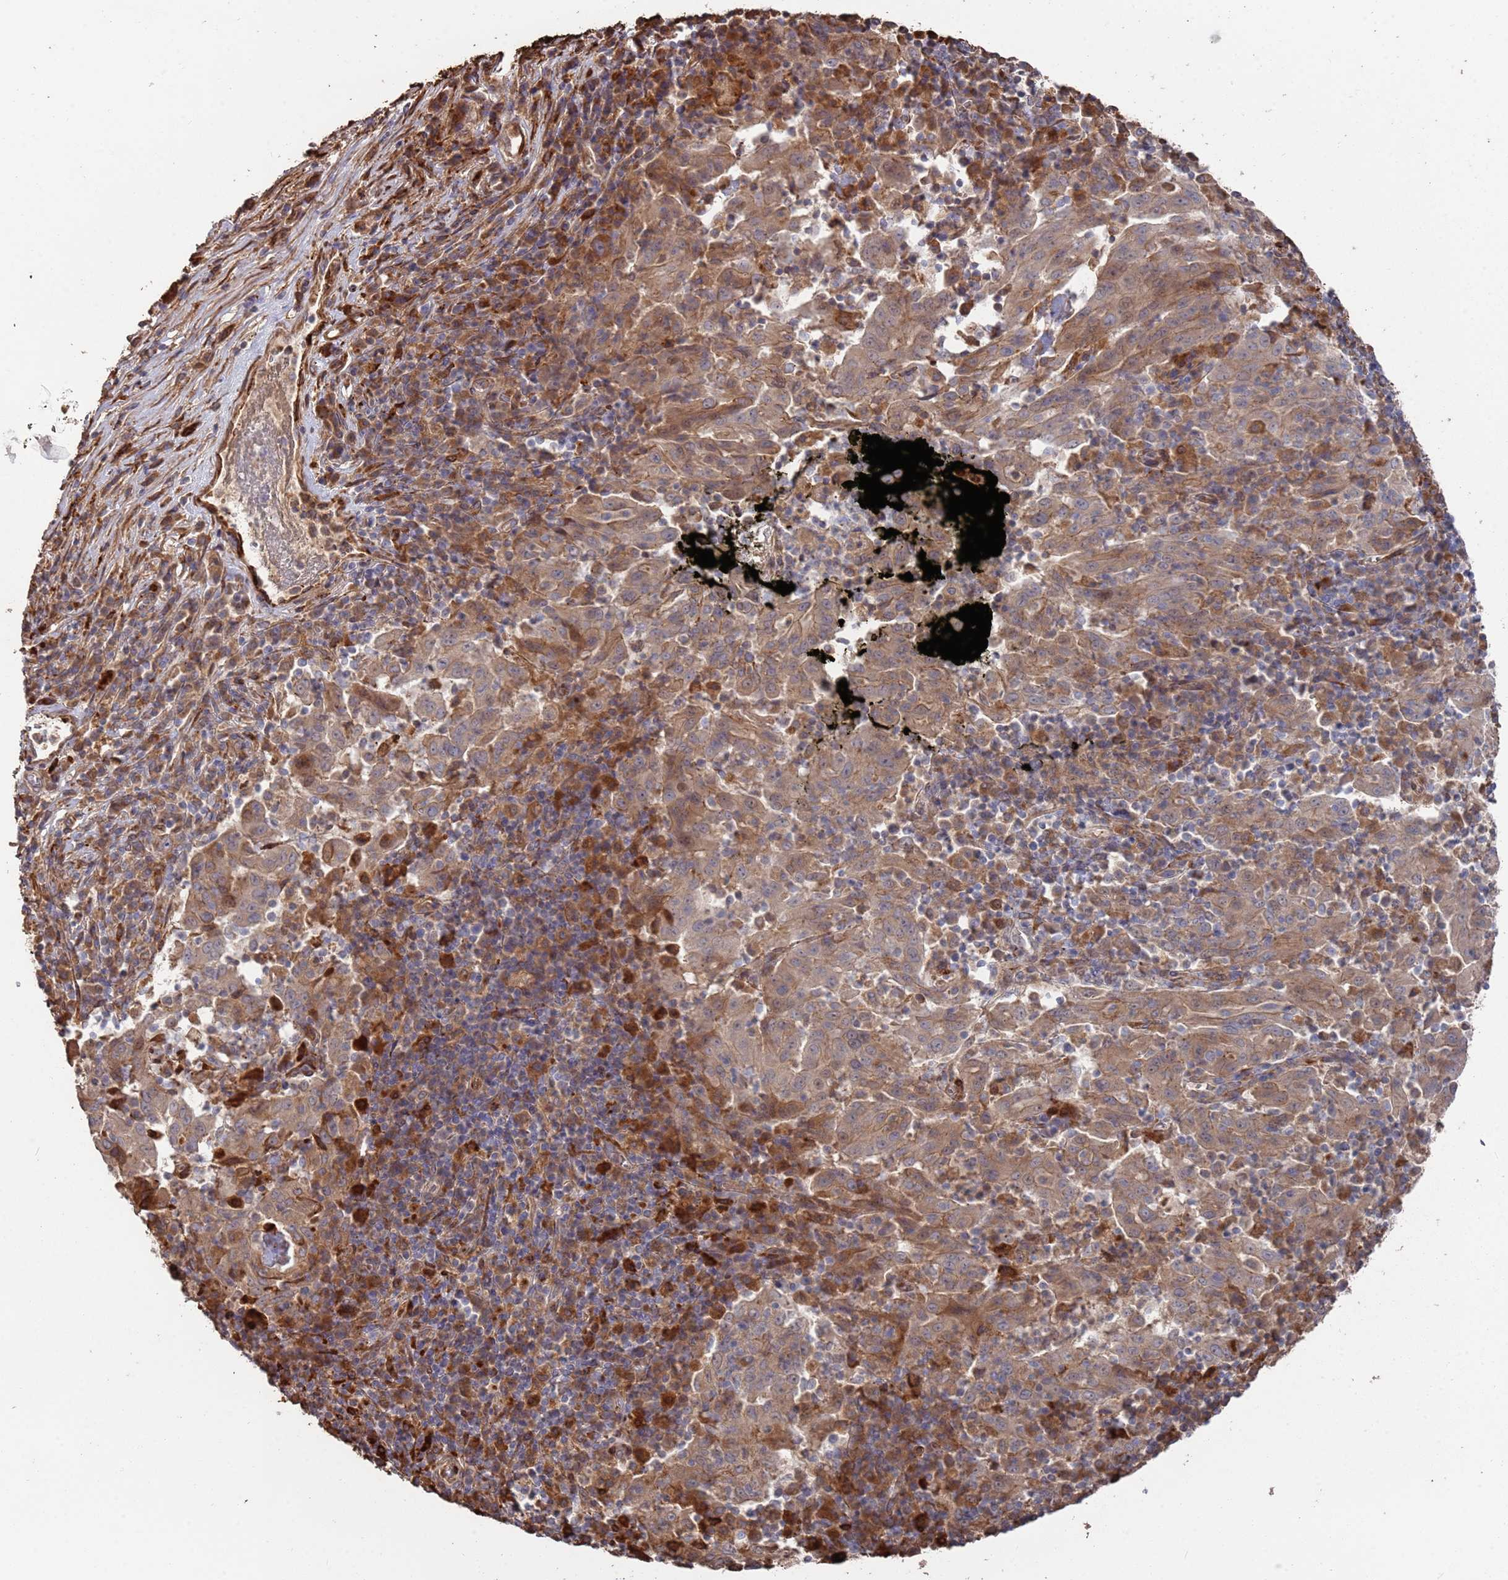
{"staining": {"intensity": "moderate", "quantity": ">75%", "location": "cytoplasmic/membranous"}, "tissue": "pancreatic cancer", "cell_type": "Tumor cells", "image_type": "cancer", "snomed": [{"axis": "morphology", "description": "Adenocarcinoma, NOS"}, {"axis": "topography", "description": "Pancreas"}], "caption": "Moderate cytoplasmic/membranous positivity is appreciated in approximately >75% of tumor cells in pancreatic cancer (adenocarcinoma).", "gene": "LACC1", "patient": {"sex": "male", "age": 63}}